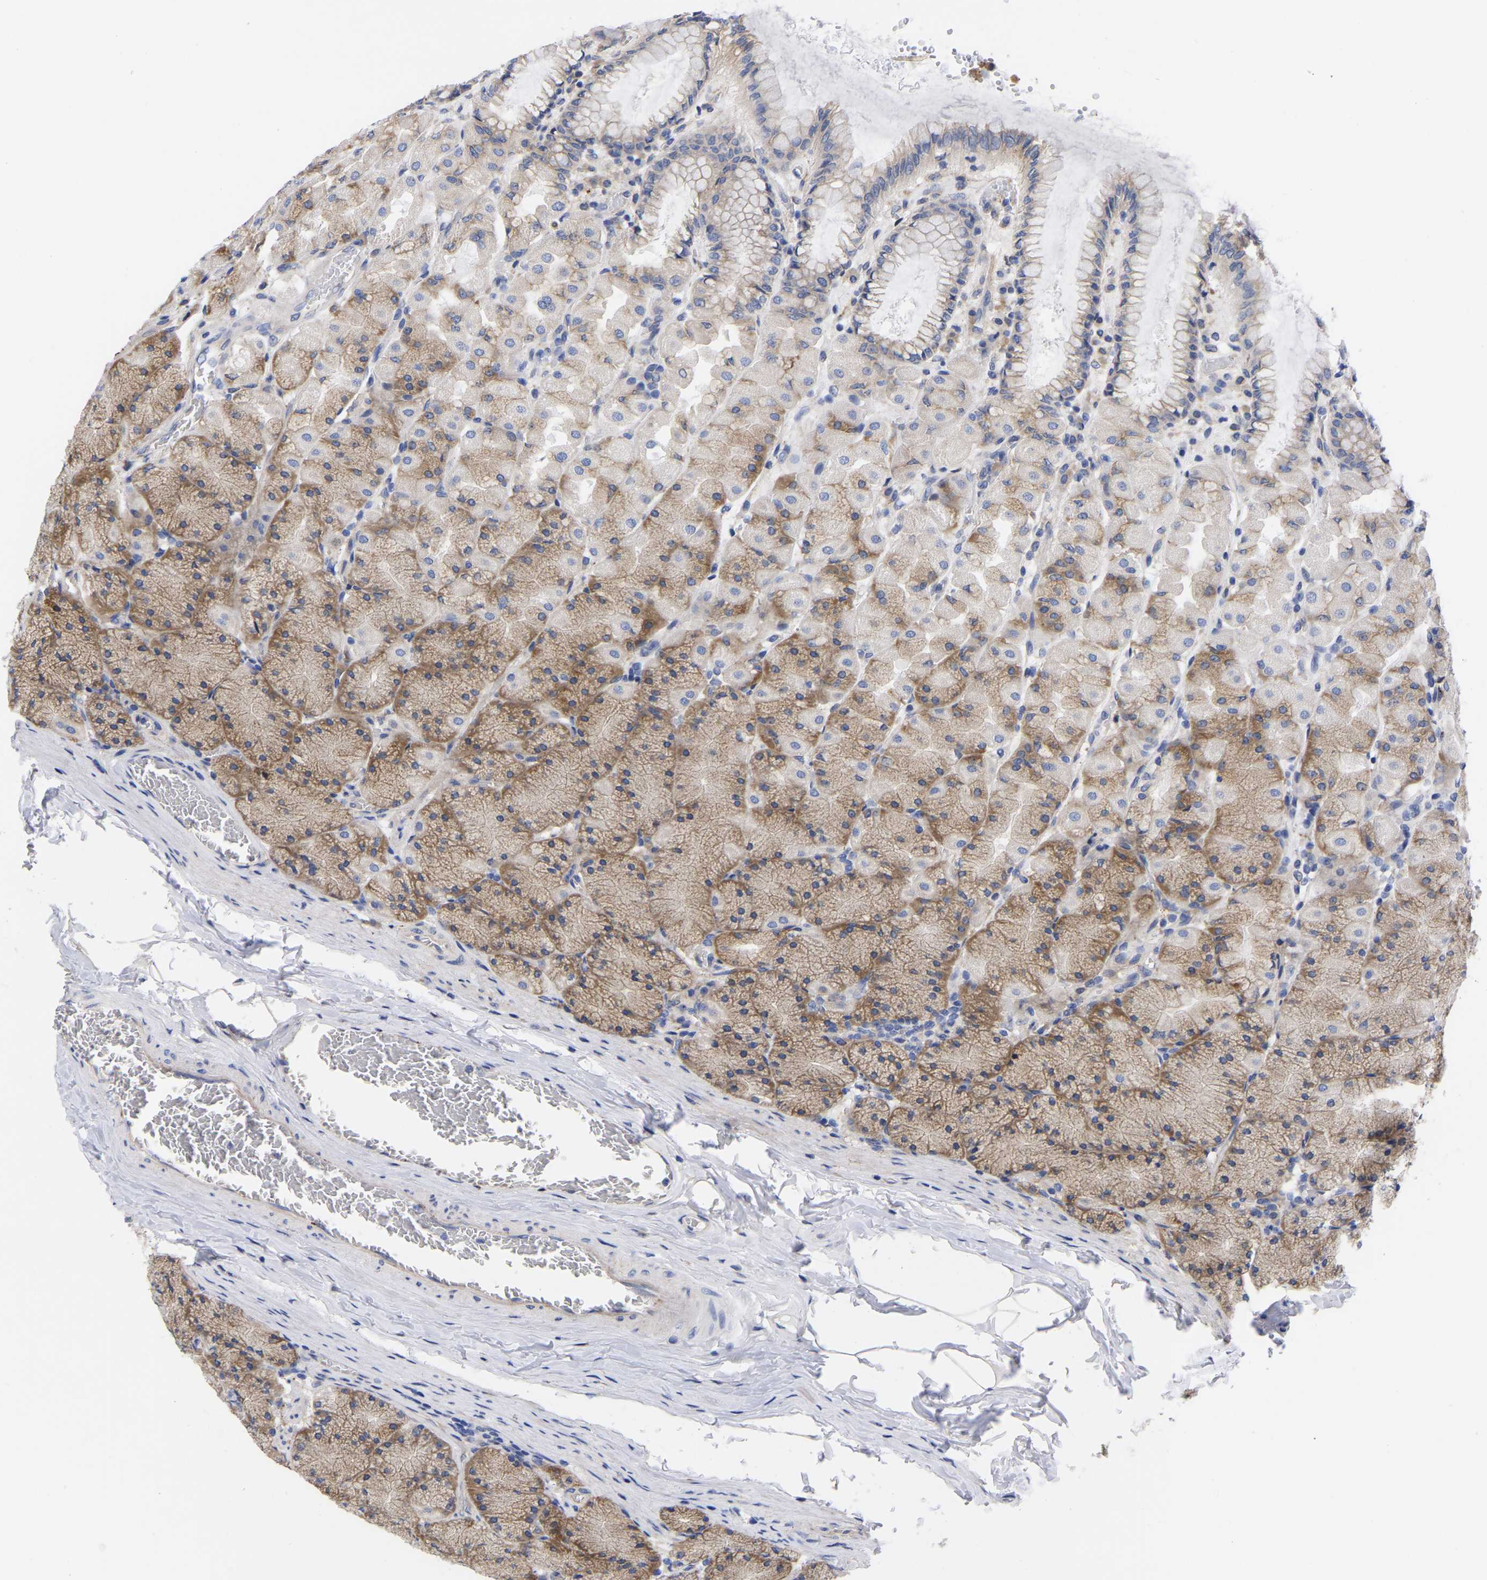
{"staining": {"intensity": "moderate", "quantity": ">75%", "location": "cytoplasmic/membranous"}, "tissue": "stomach", "cell_type": "Glandular cells", "image_type": "normal", "snomed": [{"axis": "morphology", "description": "Normal tissue, NOS"}, {"axis": "topography", "description": "Stomach, upper"}], "caption": "DAB immunohistochemical staining of benign human stomach reveals moderate cytoplasmic/membranous protein expression in approximately >75% of glandular cells. (Brightfield microscopy of DAB IHC at high magnification).", "gene": "CFAP298", "patient": {"sex": "female", "age": 56}}